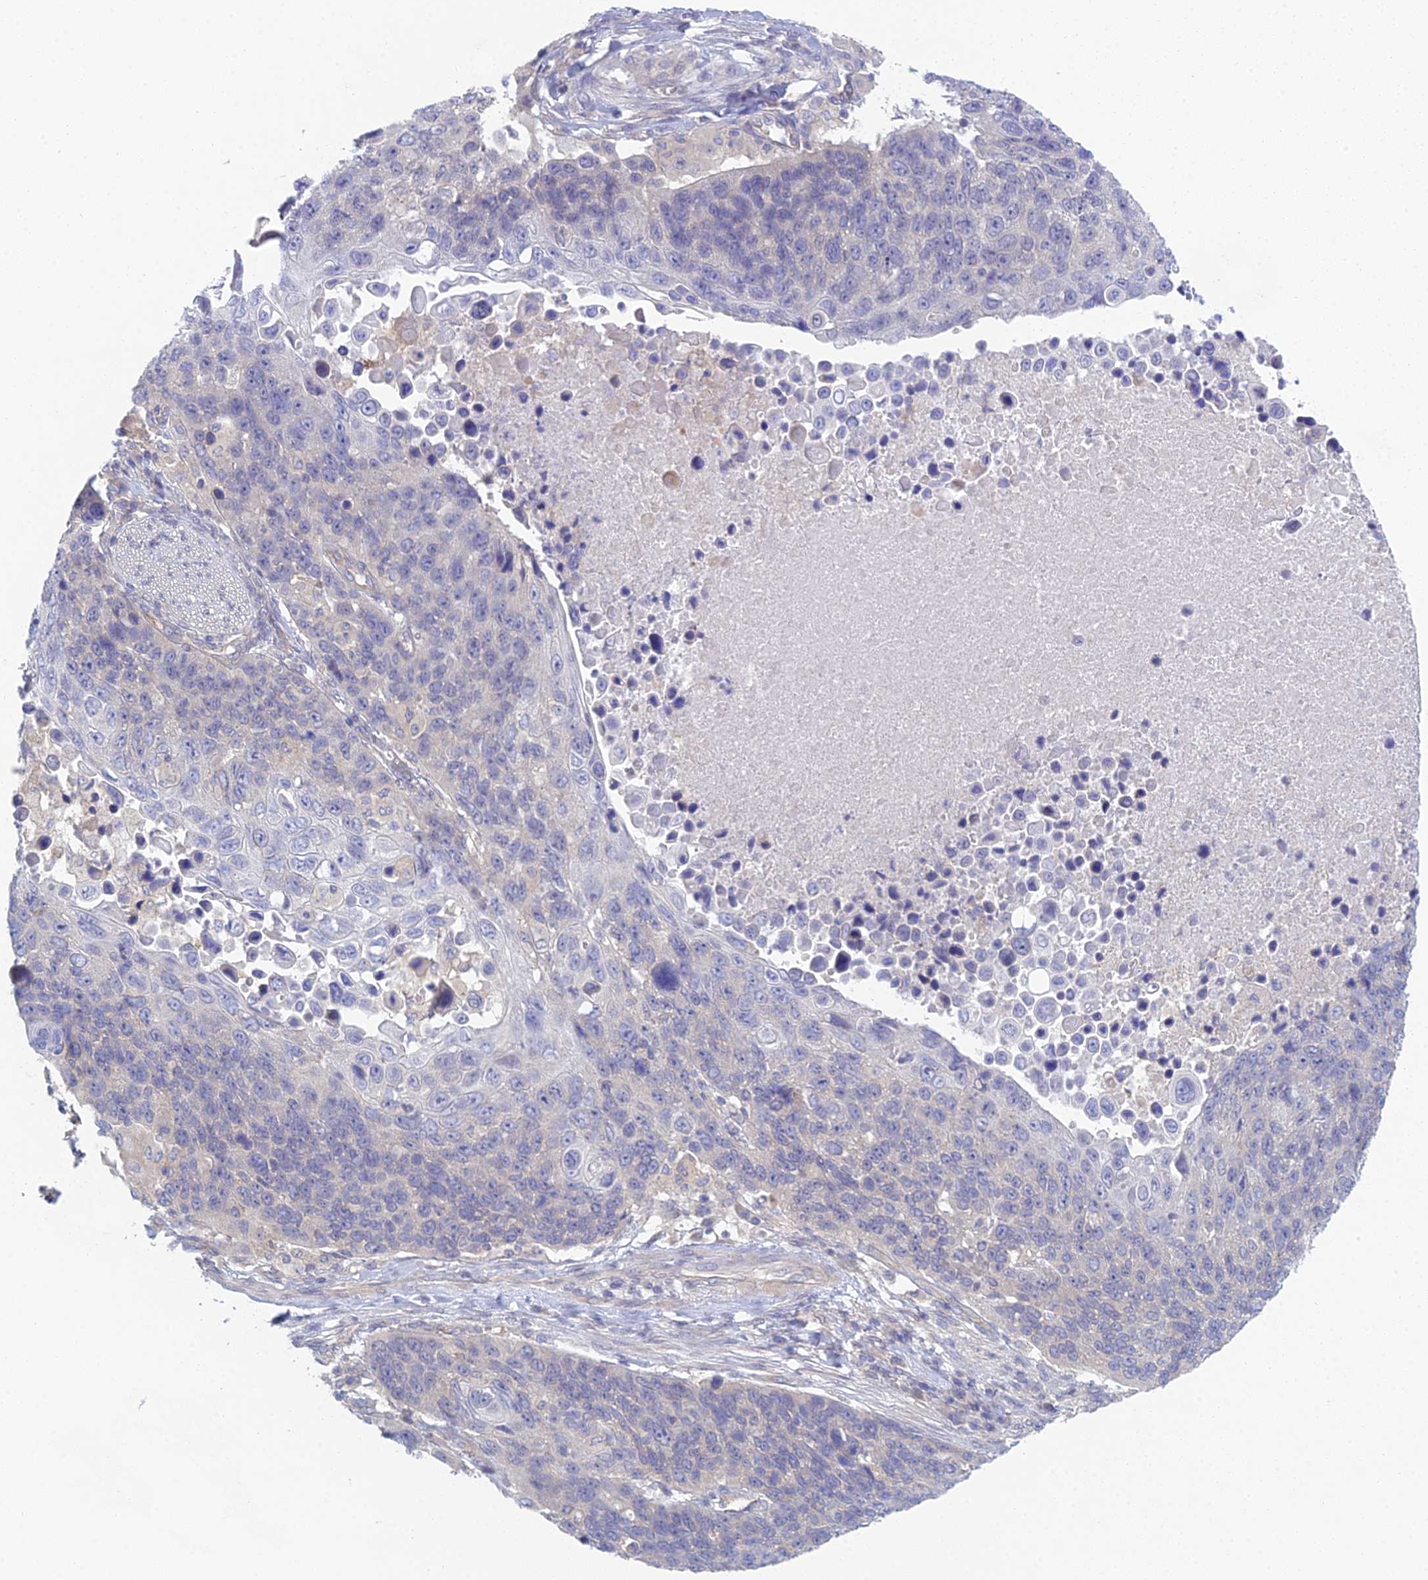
{"staining": {"intensity": "negative", "quantity": "none", "location": "none"}, "tissue": "lung cancer", "cell_type": "Tumor cells", "image_type": "cancer", "snomed": [{"axis": "morphology", "description": "Normal tissue, NOS"}, {"axis": "morphology", "description": "Squamous cell carcinoma, NOS"}, {"axis": "topography", "description": "Lymph node"}, {"axis": "topography", "description": "Lung"}], "caption": "Photomicrograph shows no protein staining in tumor cells of lung squamous cell carcinoma tissue.", "gene": "METTL26", "patient": {"sex": "male", "age": 66}}